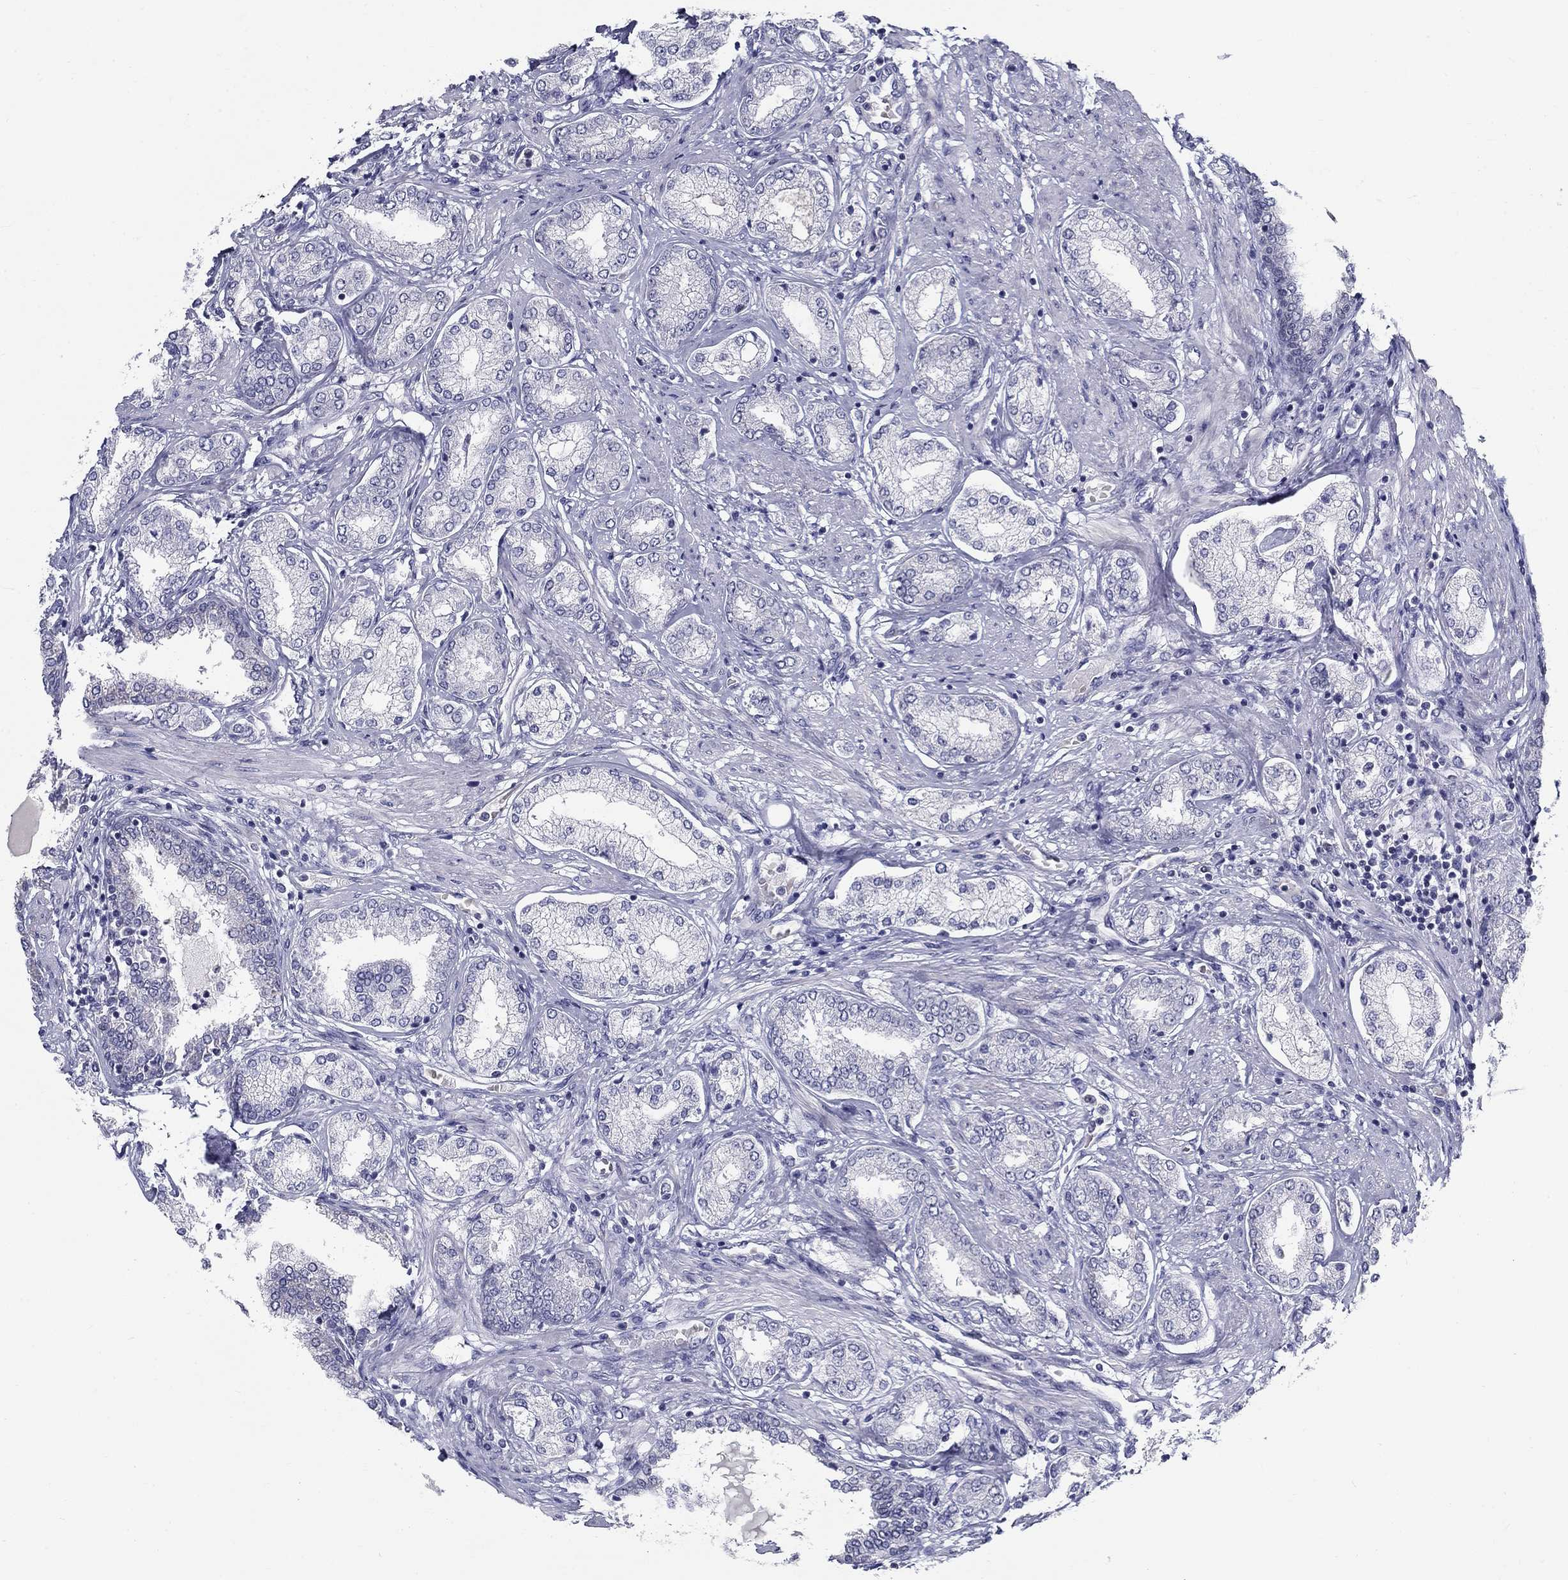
{"staining": {"intensity": "negative", "quantity": "none", "location": "none"}, "tissue": "prostate cancer", "cell_type": "Tumor cells", "image_type": "cancer", "snomed": [{"axis": "morphology", "description": "Adenocarcinoma, NOS"}, {"axis": "topography", "description": "Prostate"}], "caption": "This is a micrograph of immunohistochemistry (IHC) staining of prostate adenocarcinoma, which shows no expression in tumor cells. (DAB (3,3'-diaminobenzidine) IHC, high magnification).", "gene": "GUCA1A", "patient": {"sex": "male", "age": 63}}